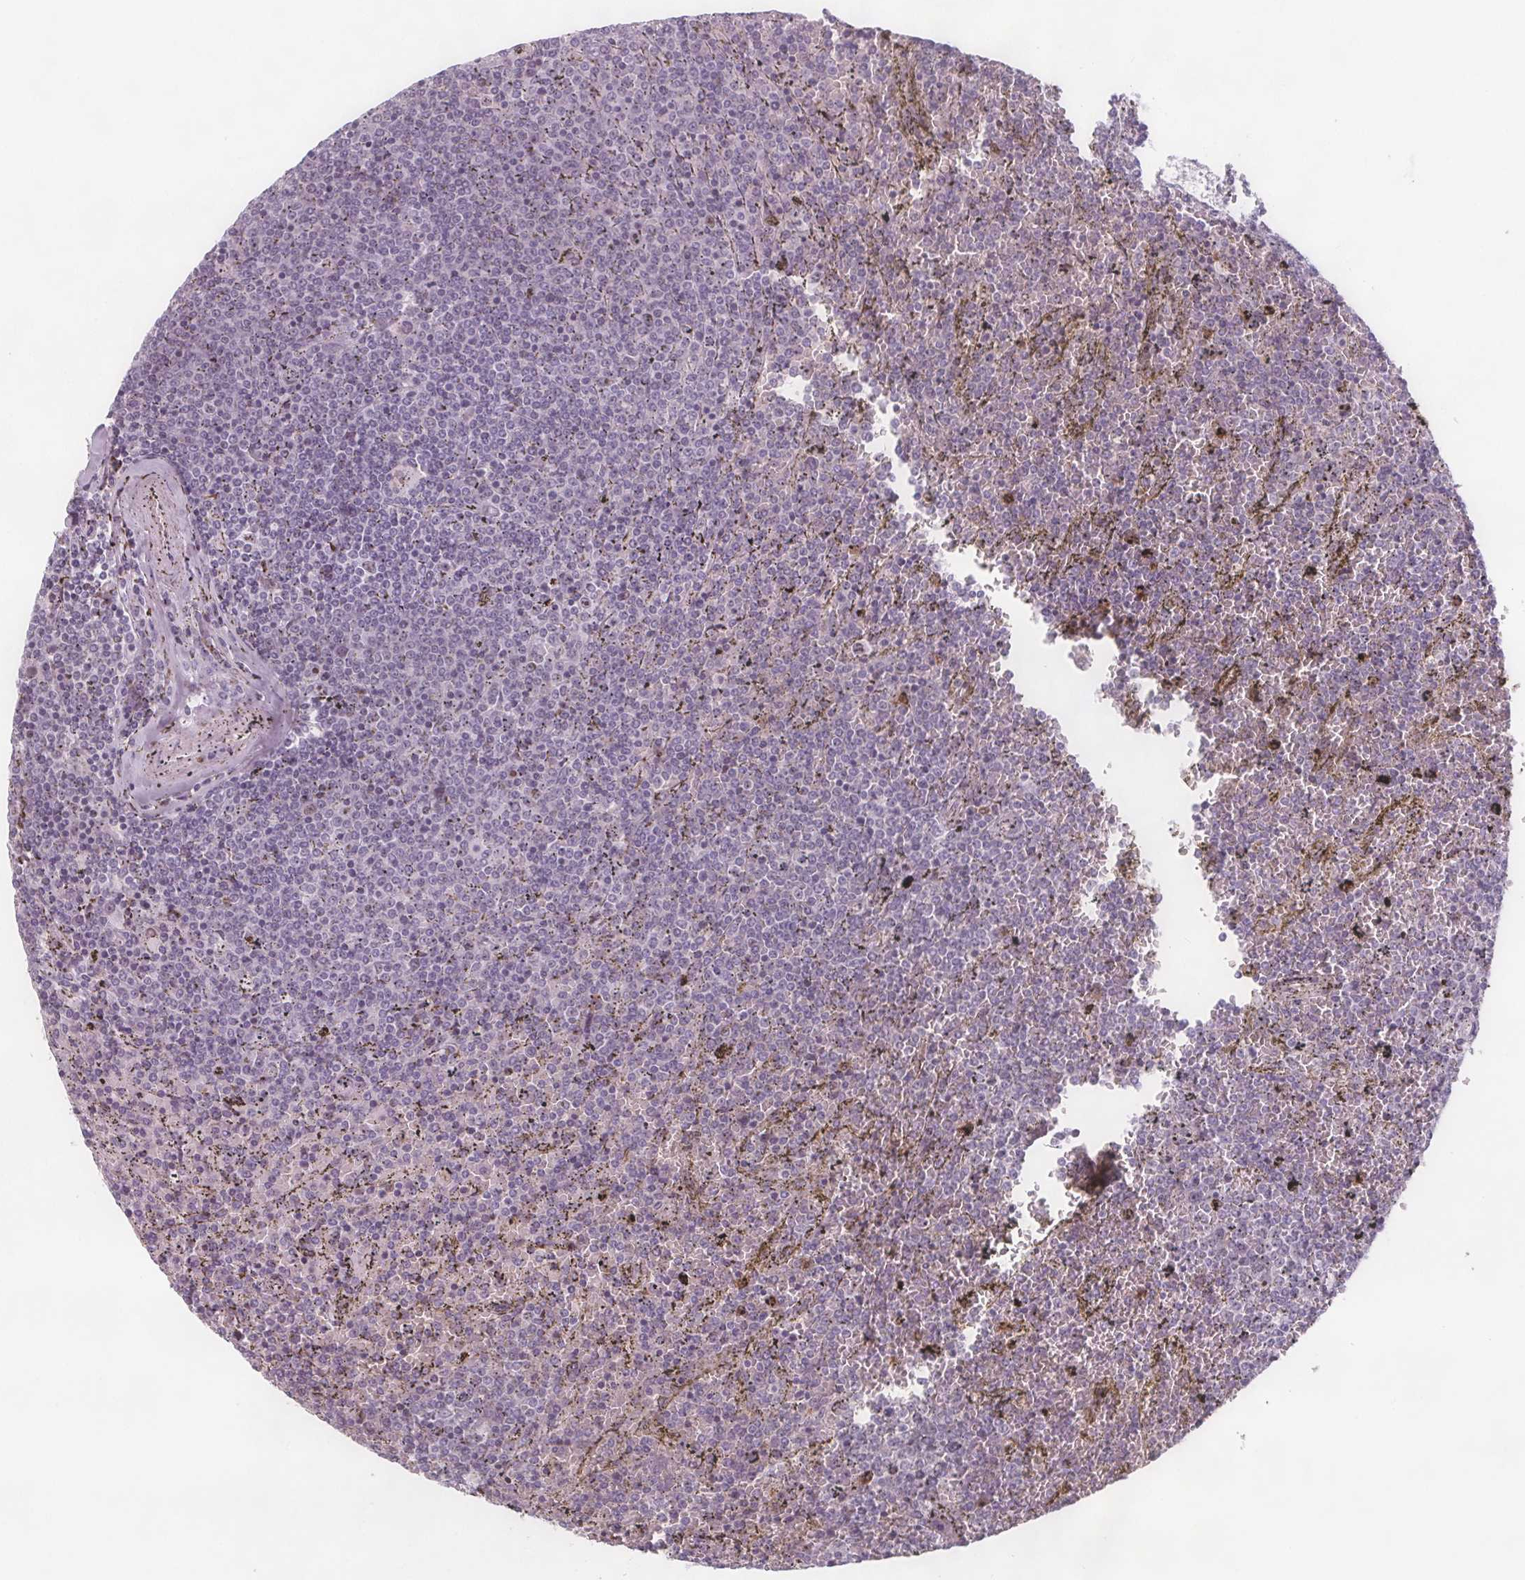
{"staining": {"intensity": "negative", "quantity": "none", "location": "none"}, "tissue": "lymphoma", "cell_type": "Tumor cells", "image_type": "cancer", "snomed": [{"axis": "morphology", "description": "Malignant lymphoma, non-Hodgkin's type, Low grade"}, {"axis": "topography", "description": "Spleen"}], "caption": "Immunohistochemistry photomicrograph of neoplastic tissue: human malignant lymphoma, non-Hodgkin's type (low-grade) stained with DAB (3,3'-diaminobenzidine) demonstrates no significant protein positivity in tumor cells. The staining is performed using DAB (3,3'-diaminobenzidine) brown chromogen with nuclei counter-stained in using hematoxylin.", "gene": "NOLC1", "patient": {"sex": "female", "age": 77}}